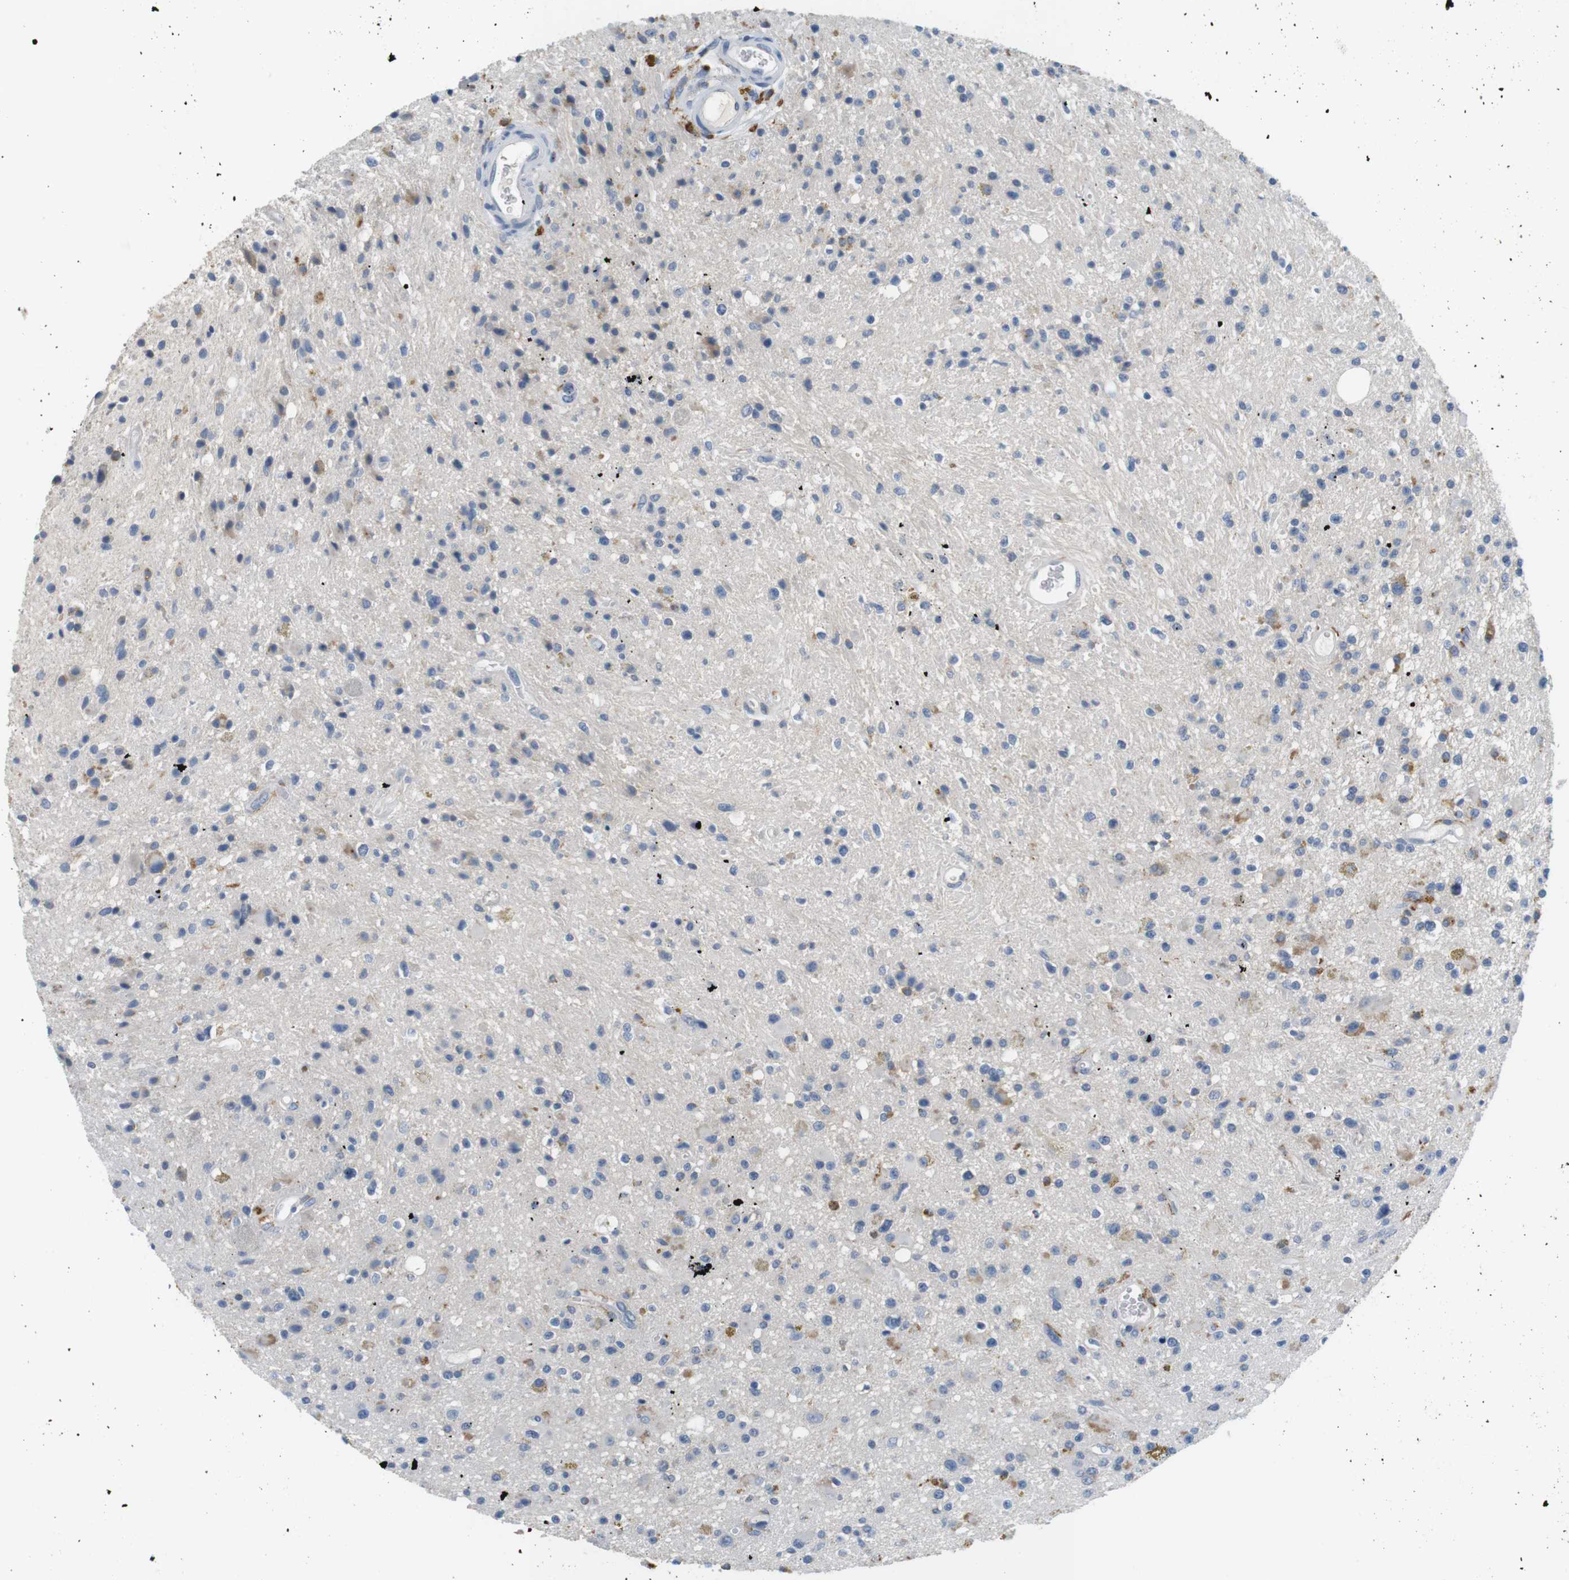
{"staining": {"intensity": "moderate", "quantity": "<25%", "location": "cytoplasmic/membranous"}, "tissue": "glioma", "cell_type": "Tumor cells", "image_type": "cancer", "snomed": [{"axis": "morphology", "description": "Glioma, malignant, High grade"}, {"axis": "topography", "description": "Brain"}], "caption": "Glioma stained with a protein marker displays moderate staining in tumor cells.", "gene": "FCGRT", "patient": {"sex": "male", "age": 33}}